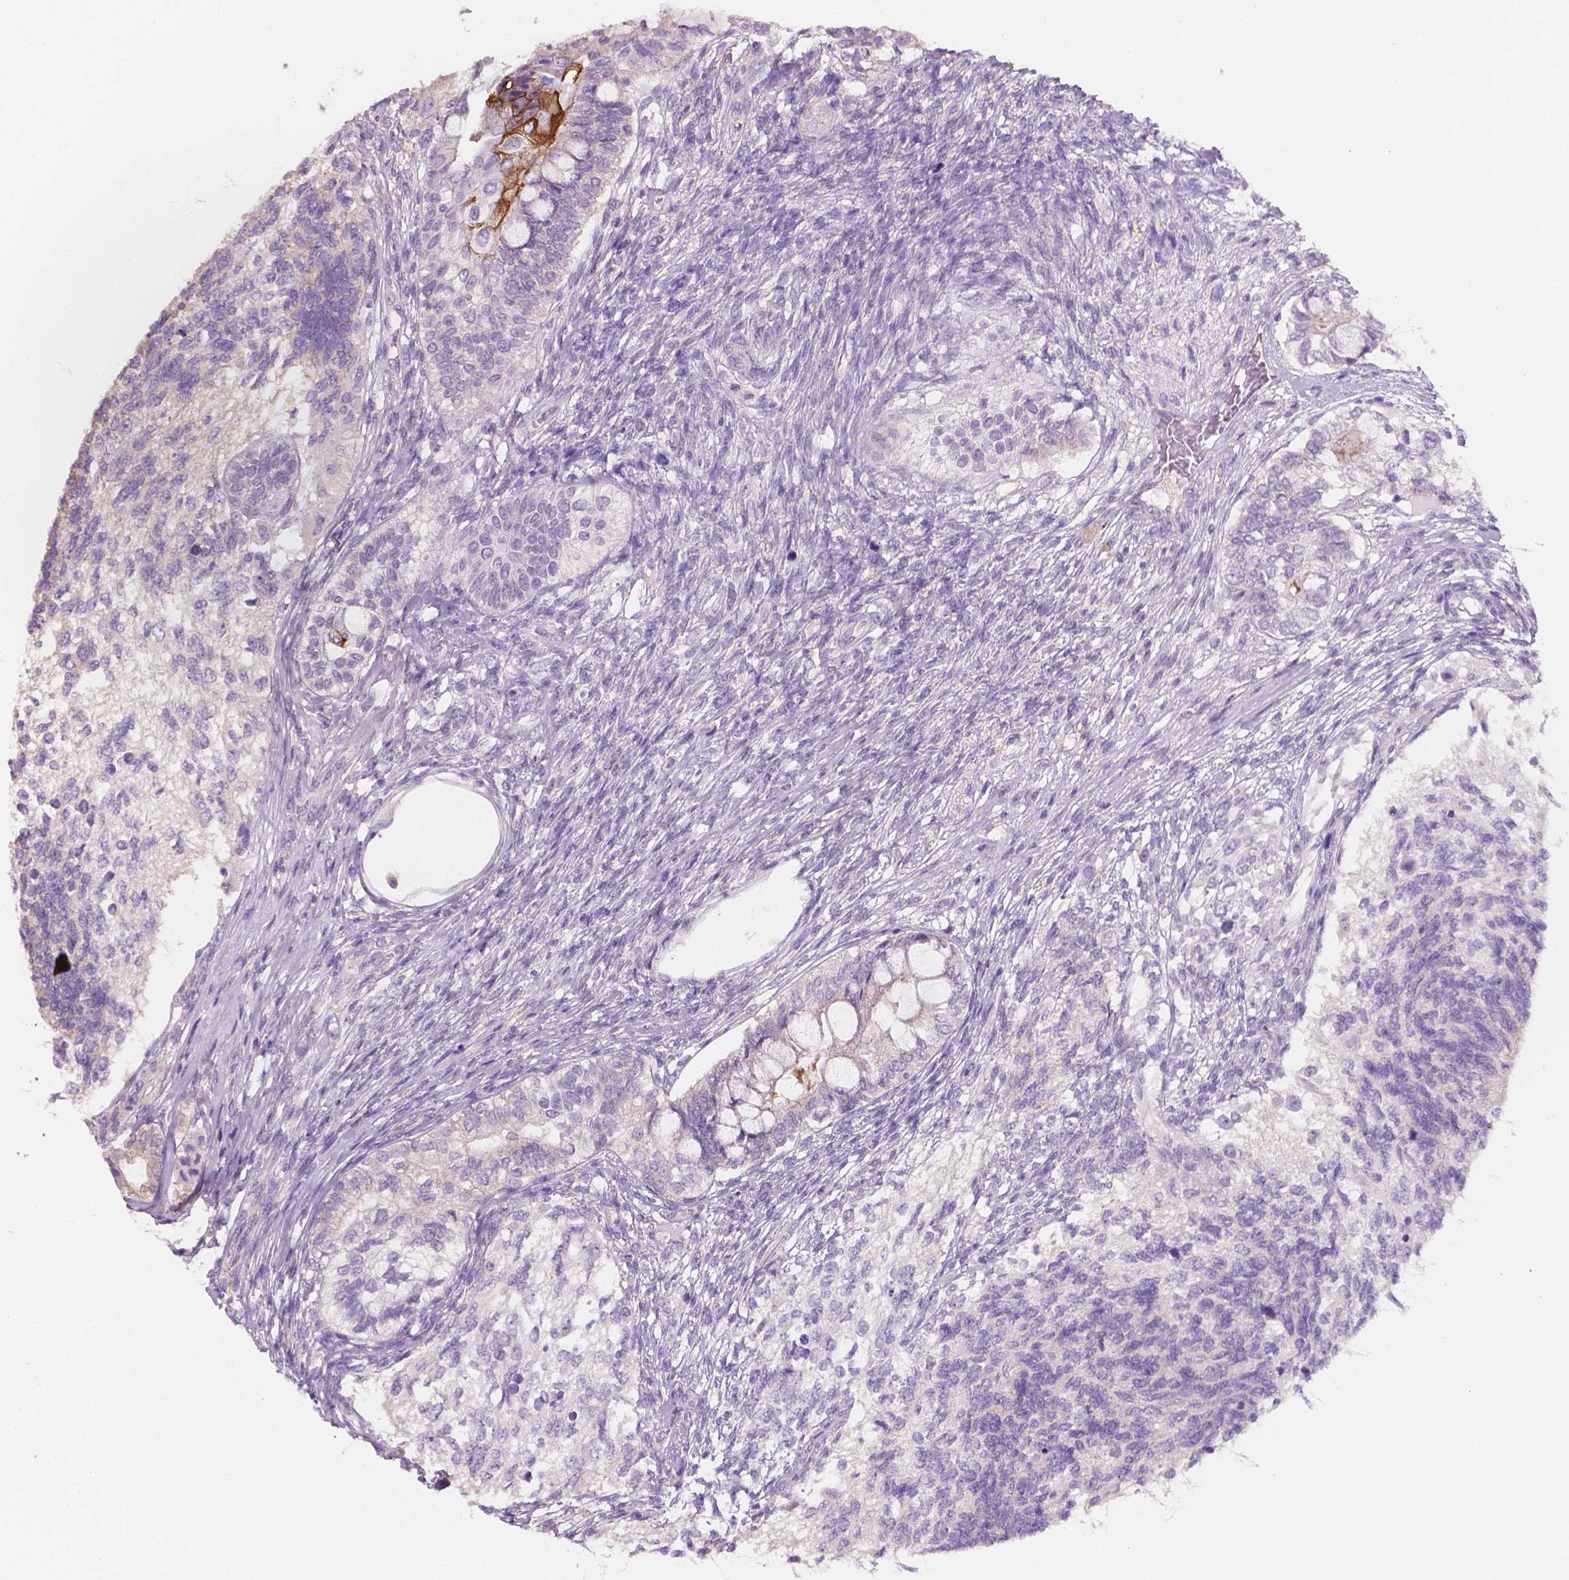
{"staining": {"intensity": "negative", "quantity": "none", "location": "none"}, "tissue": "testis cancer", "cell_type": "Tumor cells", "image_type": "cancer", "snomed": [{"axis": "morphology", "description": "Seminoma, NOS"}, {"axis": "morphology", "description": "Carcinoma, Embryonal, NOS"}, {"axis": "topography", "description": "Testis"}], "caption": "DAB immunohistochemical staining of embryonal carcinoma (testis) exhibits no significant positivity in tumor cells.", "gene": "SBSN", "patient": {"sex": "male", "age": 41}}